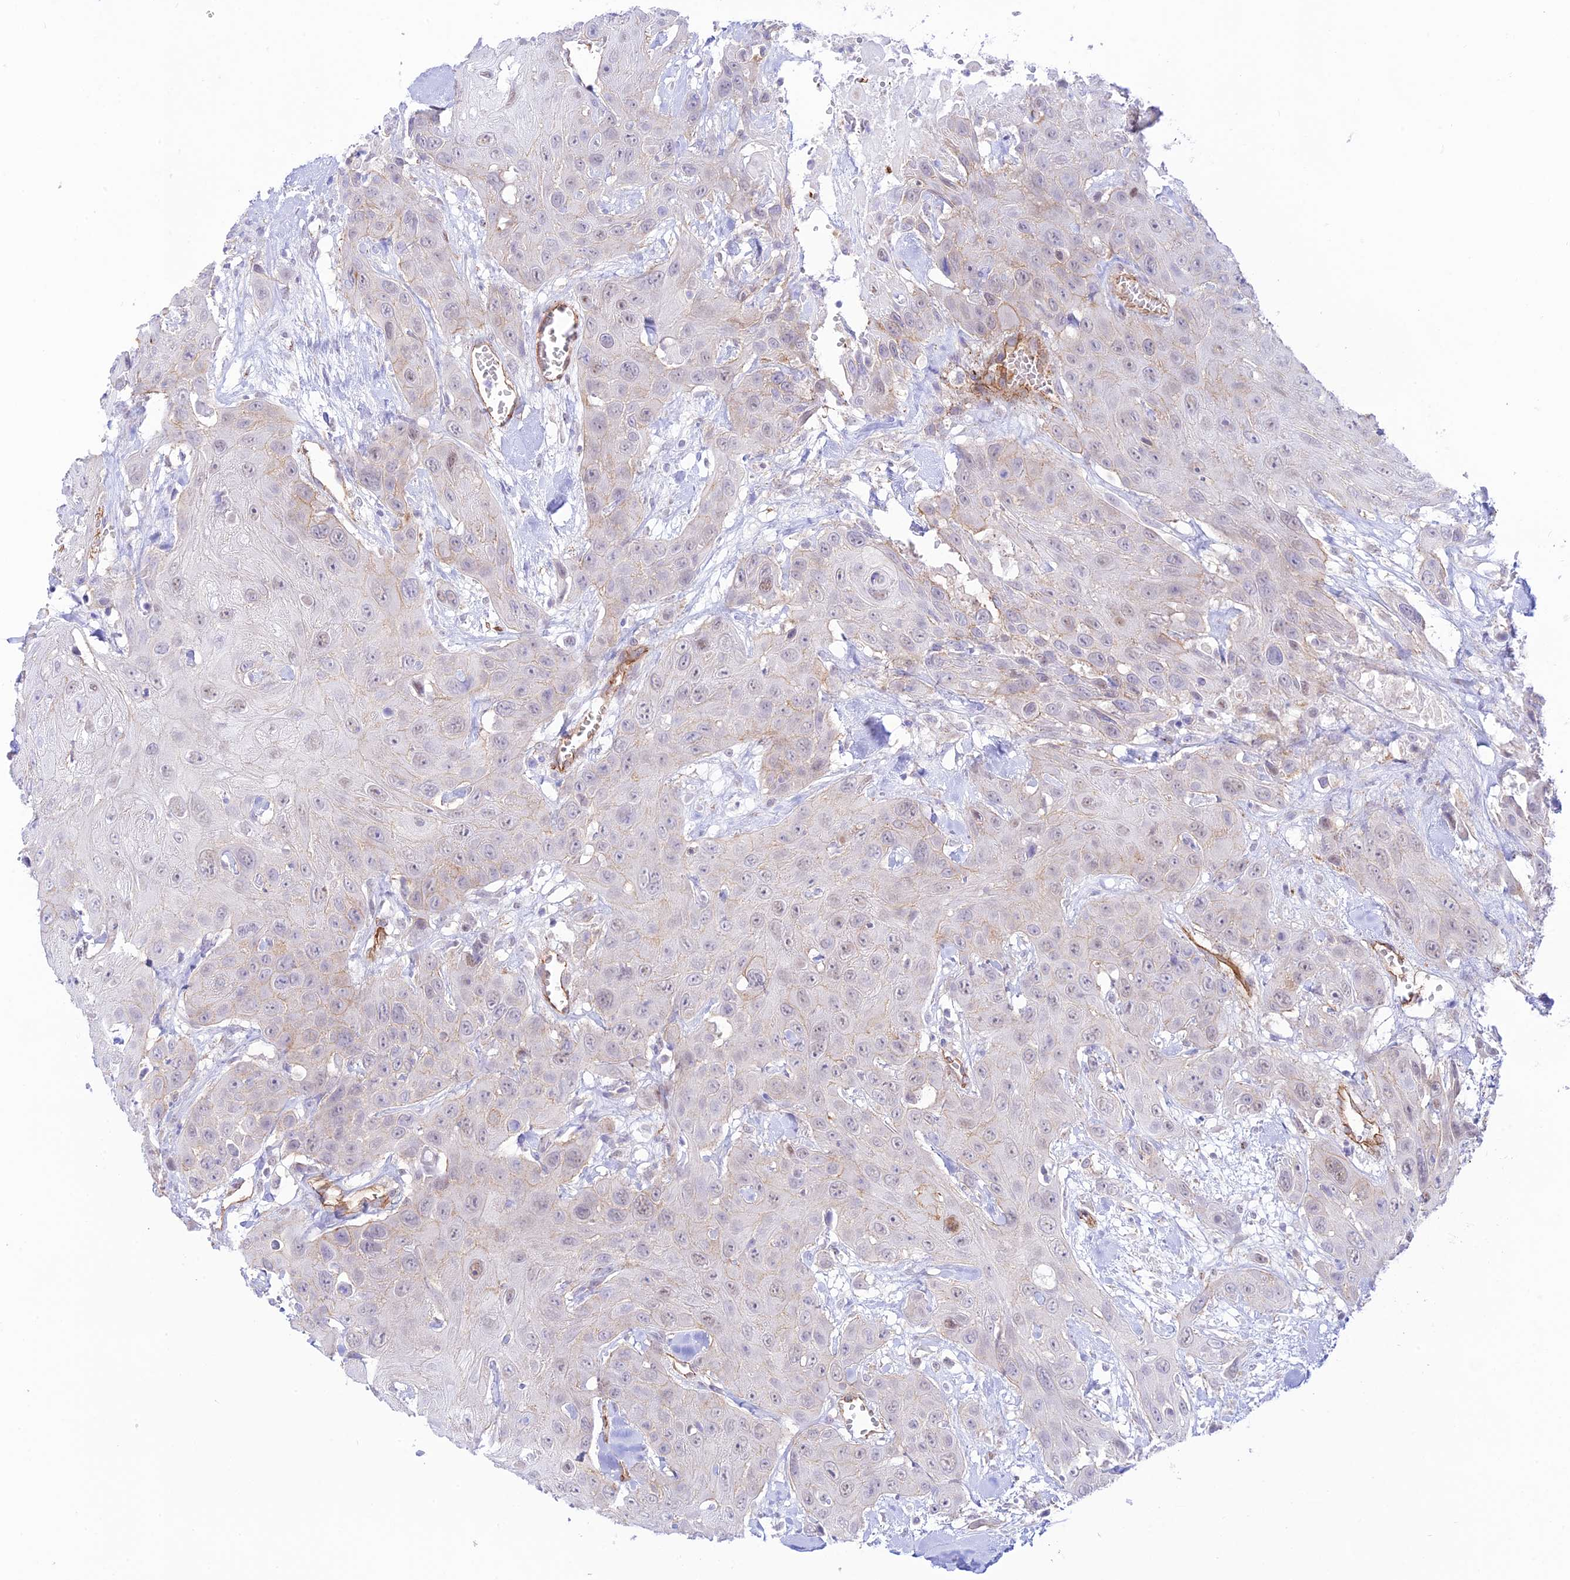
{"staining": {"intensity": "weak", "quantity": "<25%", "location": "cytoplasmic/membranous"}, "tissue": "head and neck cancer", "cell_type": "Tumor cells", "image_type": "cancer", "snomed": [{"axis": "morphology", "description": "Squamous cell carcinoma, NOS"}, {"axis": "topography", "description": "Head-Neck"}], "caption": "A high-resolution micrograph shows immunohistochemistry (IHC) staining of head and neck cancer (squamous cell carcinoma), which reveals no significant staining in tumor cells. (DAB (3,3'-diaminobenzidine) immunohistochemistry visualized using brightfield microscopy, high magnification).", "gene": "YPEL5", "patient": {"sex": "male", "age": 81}}